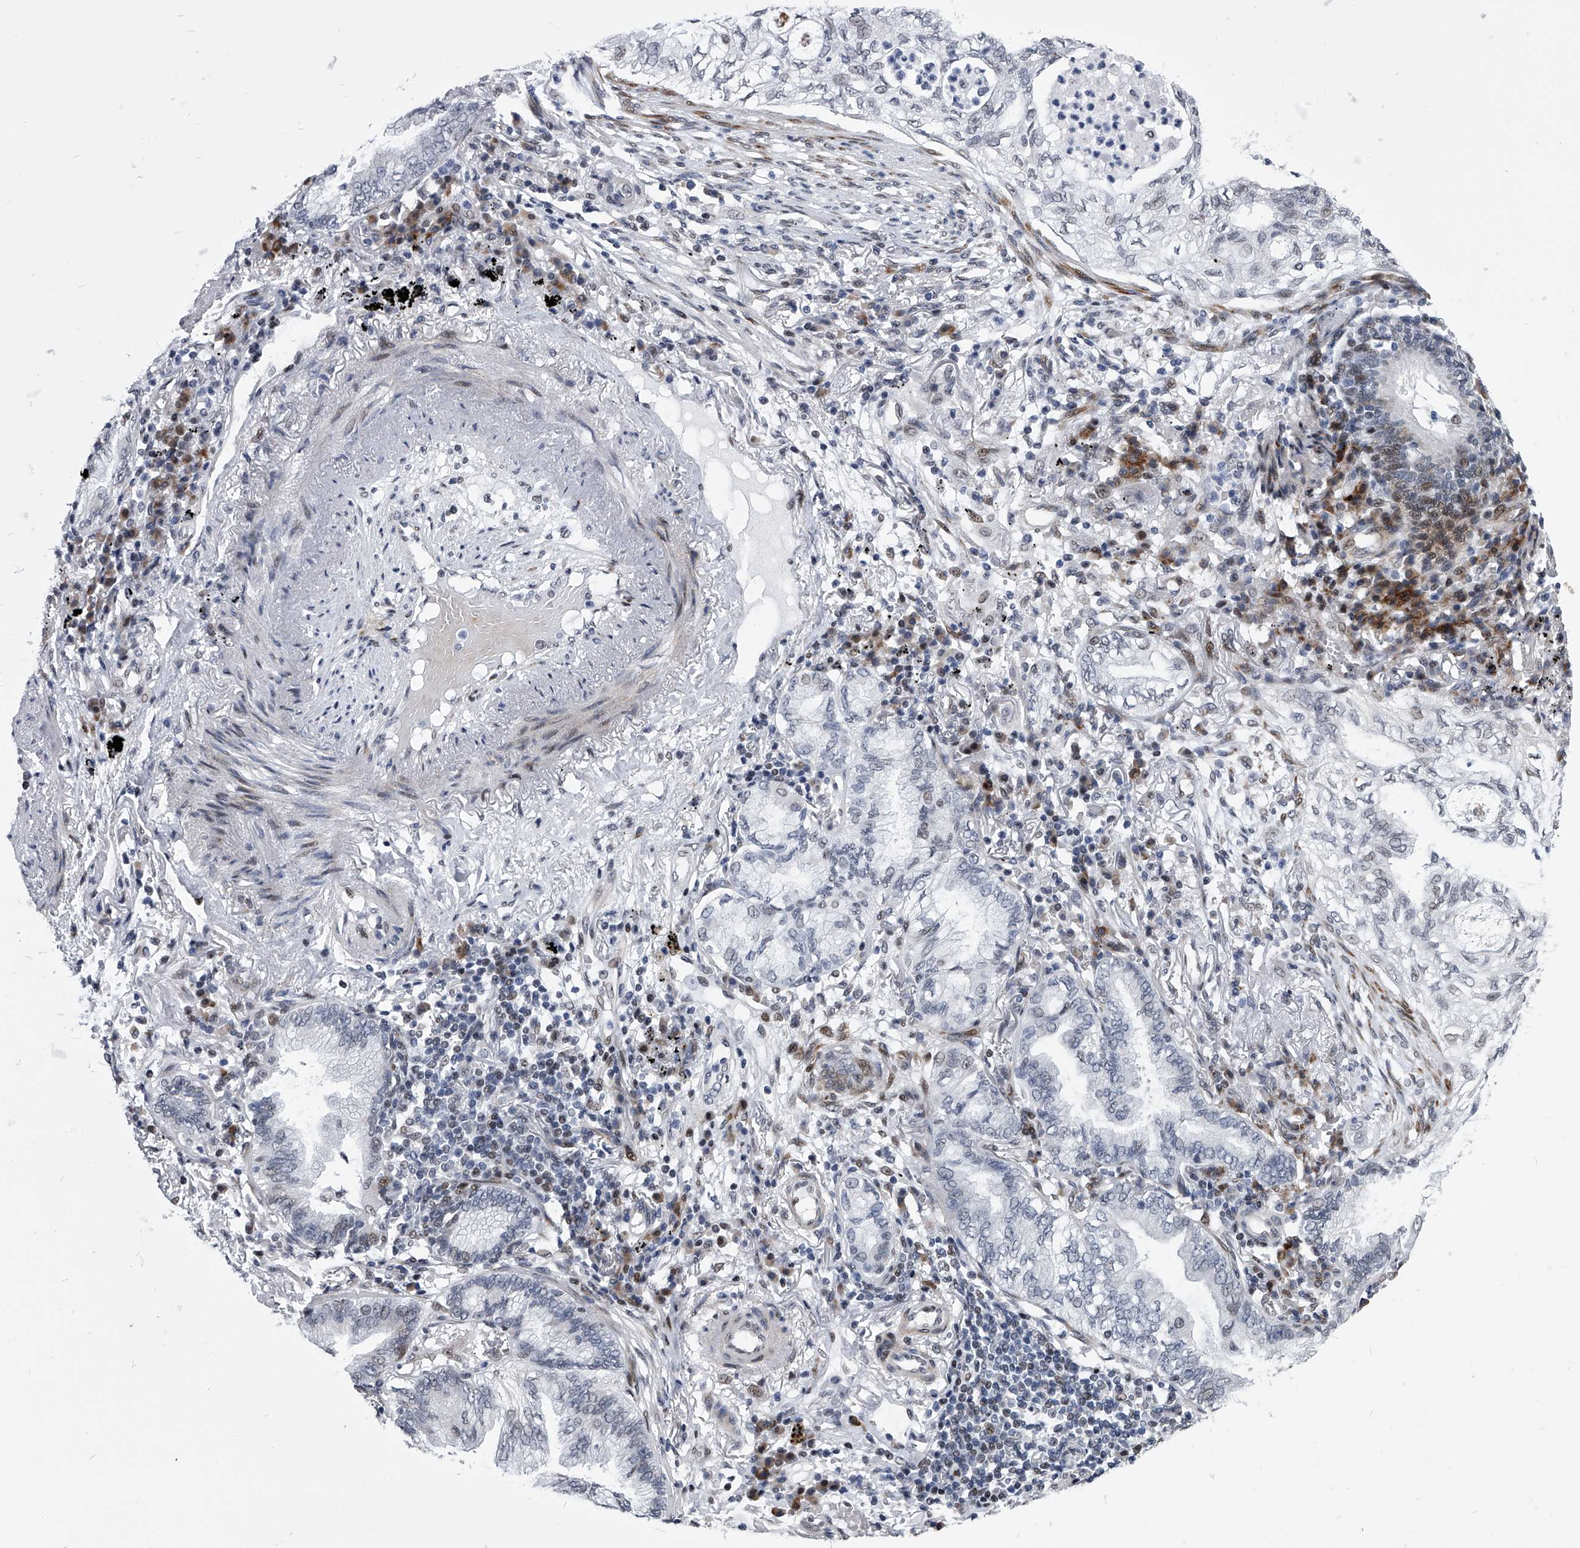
{"staining": {"intensity": "negative", "quantity": "none", "location": "none"}, "tissue": "lung cancer", "cell_type": "Tumor cells", "image_type": "cancer", "snomed": [{"axis": "morphology", "description": "Adenocarcinoma, NOS"}, {"axis": "topography", "description": "Lung"}], "caption": "Lung adenocarcinoma was stained to show a protein in brown. There is no significant positivity in tumor cells.", "gene": "CMTR1", "patient": {"sex": "female", "age": 70}}